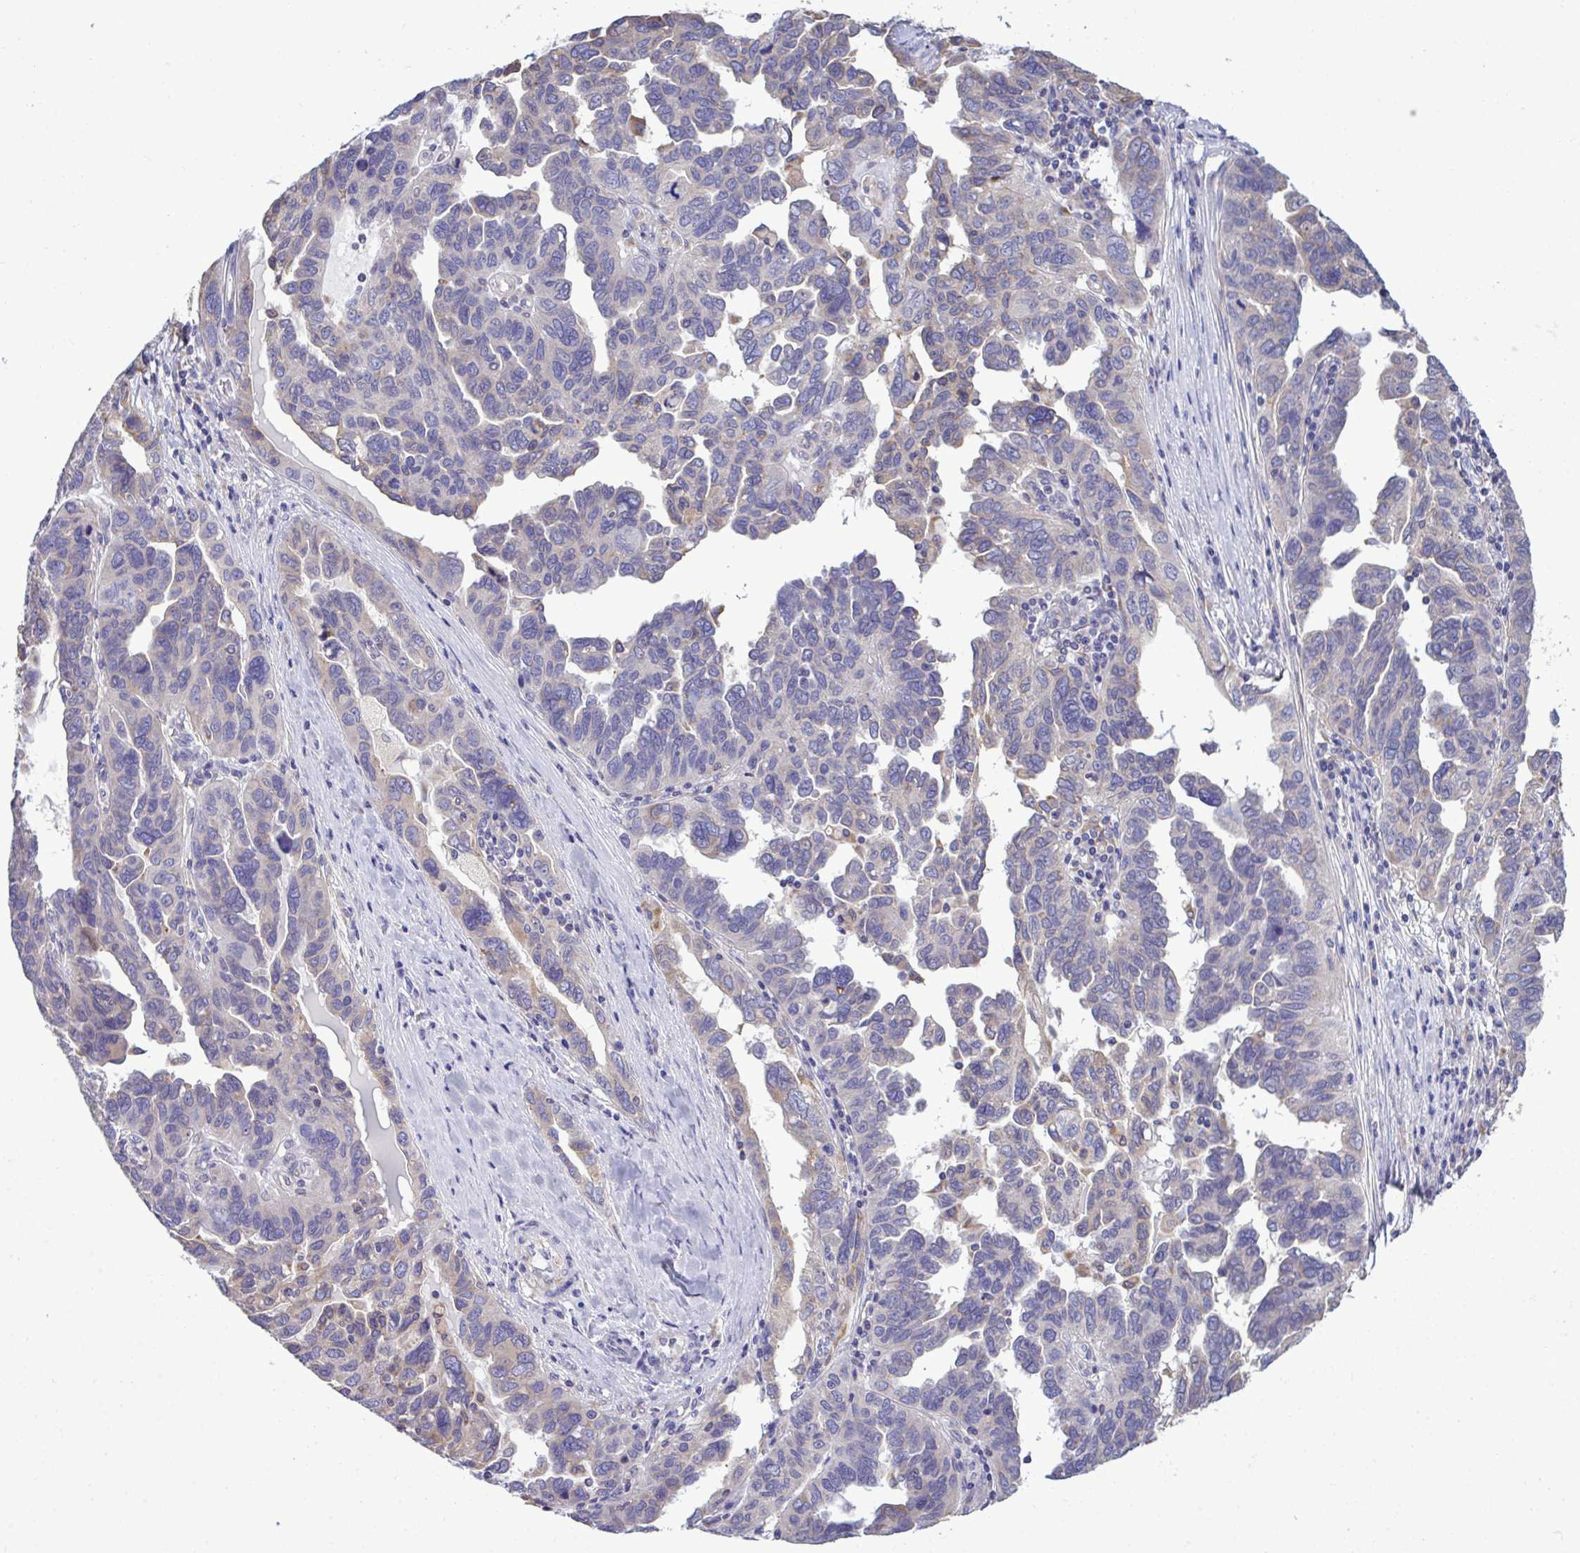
{"staining": {"intensity": "weak", "quantity": "<25%", "location": "cytoplasmic/membranous"}, "tissue": "ovarian cancer", "cell_type": "Tumor cells", "image_type": "cancer", "snomed": [{"axis": "morphology", "description": "Cystadenocarcinoma, serous, NOS"}, {"axis": "topography", "description": "Ovary"}], "caption": "This is an immunohistochemistry histopathology image of ovarian cancer. There is no positivity in tumor cells.", "gene": "PIGK", "patient": {"sex": "female", "age": 64}}